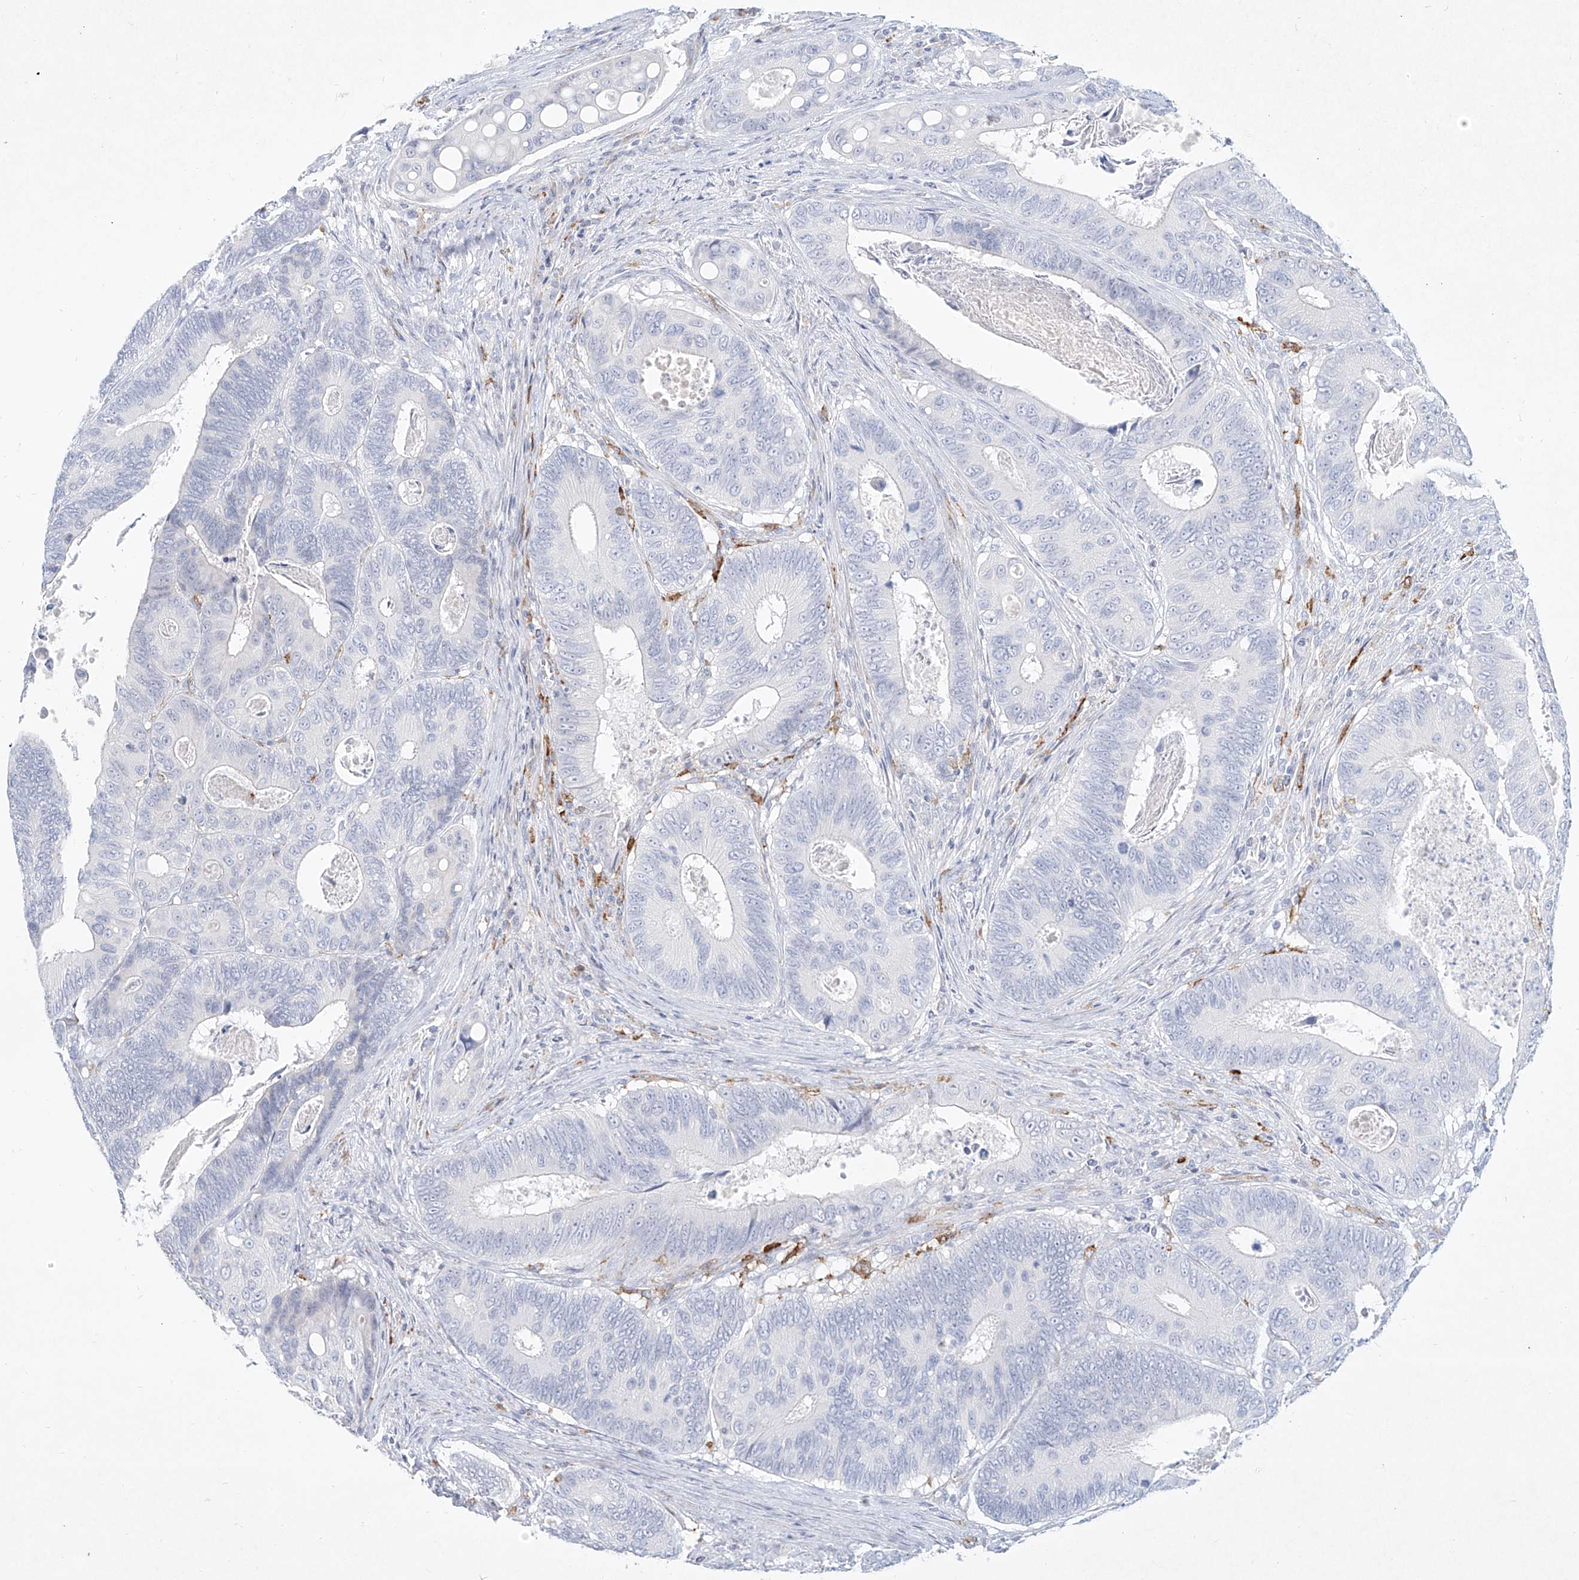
{"staining": {"intensity": "negative", "quantity": "none", "location": "none"}, "tissue": "colorectal cancer", "cell_type": "Tumor cells", "image_type": "cancer", "snomed": [{"axis": "morphology", "description": "Inflammation, NOS"}, {"axis": "morphology", "description": "Adenocarcinoma, NOS"}, {"axis": "topography", "description": "Colon"}], "caption": "DAB immunohistochemical staining of human adenocarcinoma (colorectal) demonstrates no significant positivity in tumor cells.", "gene": "CD209", "patient": {"sex": "male", "age": 72}}